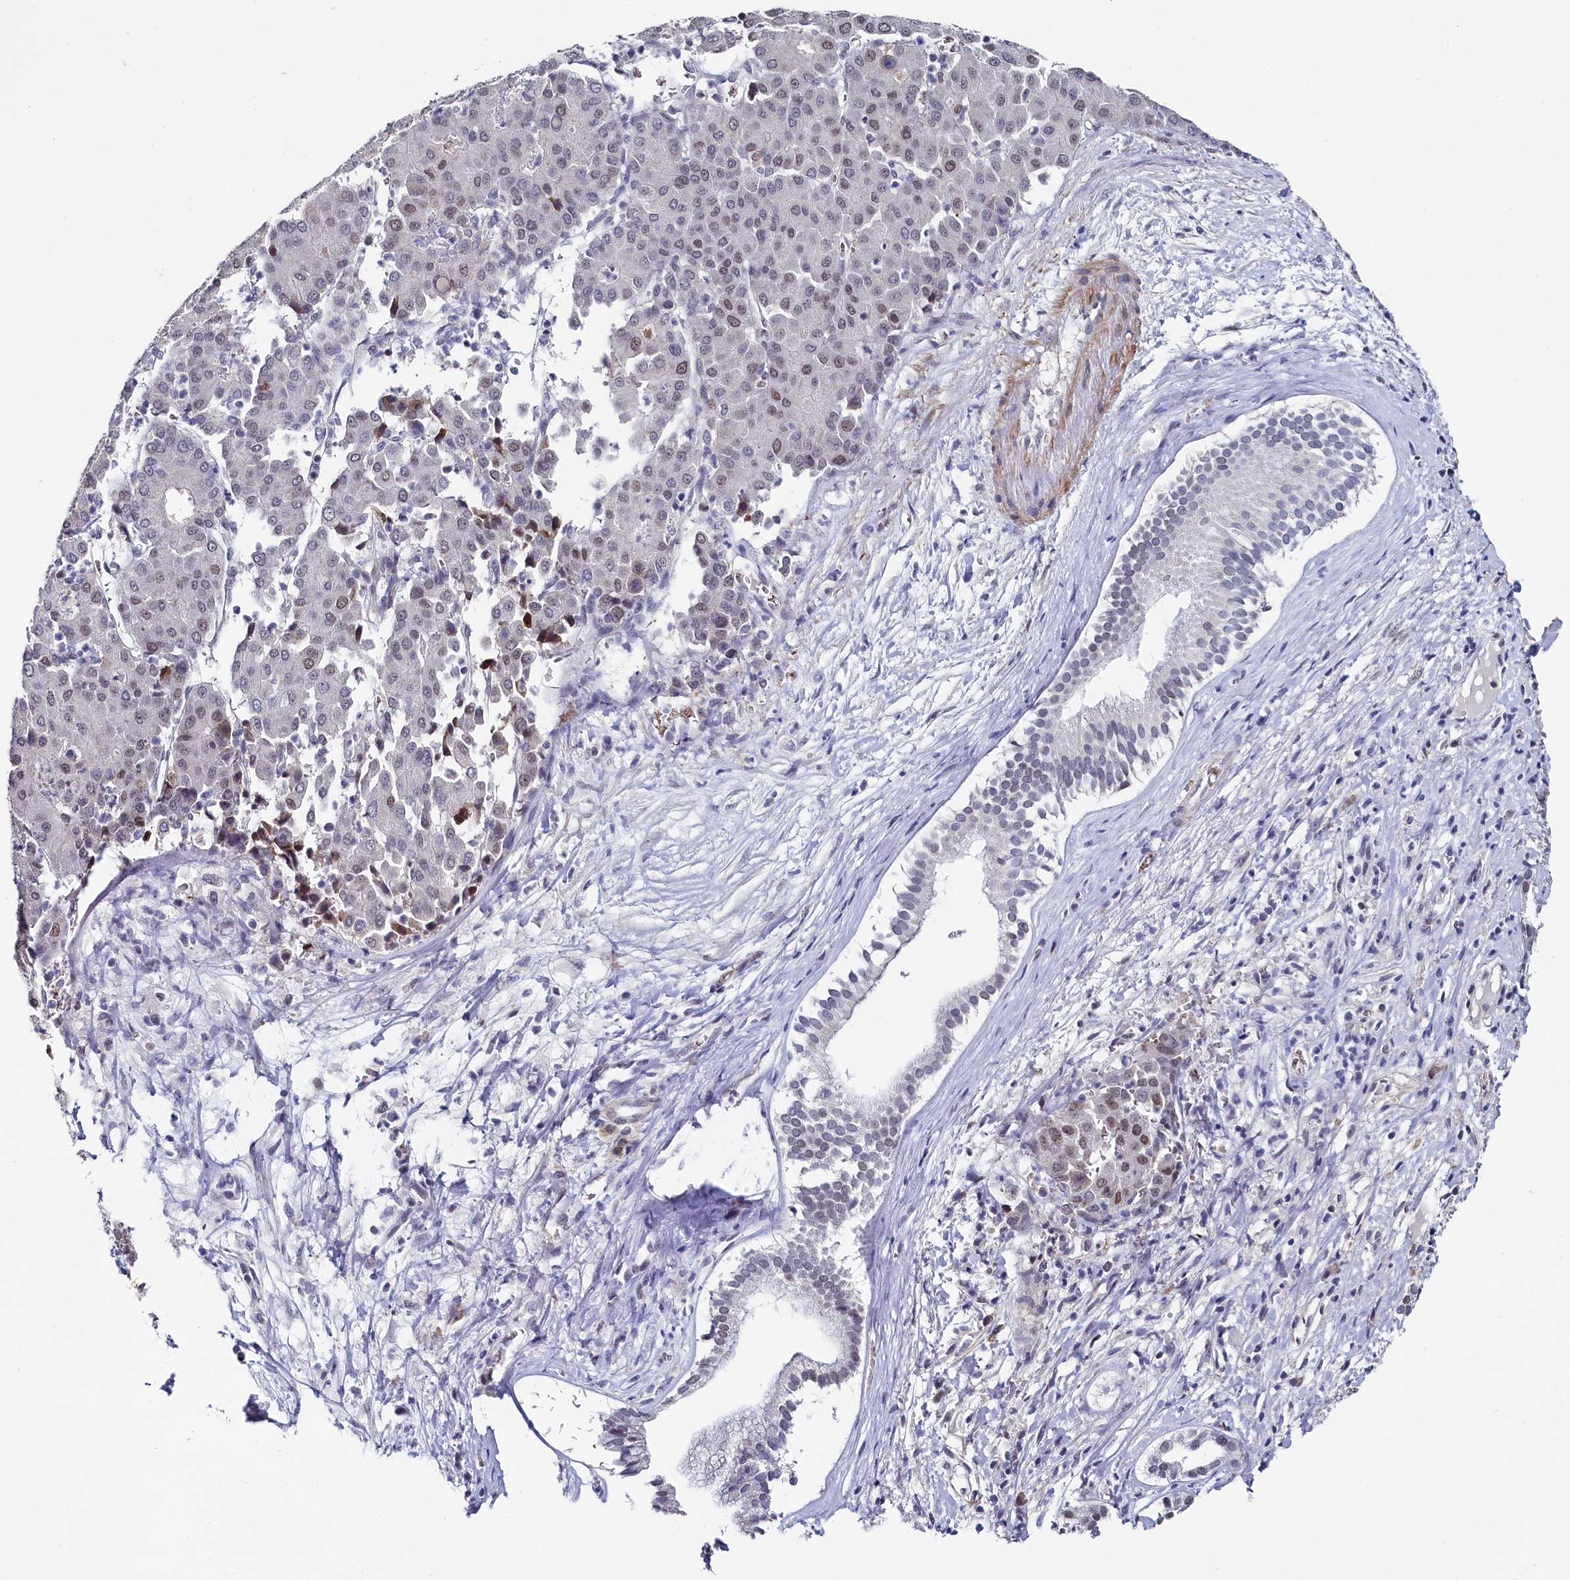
{"staining": {"intensity": "weak", "quantity": "<25%", "location": "nuclear"}, "tissue": "liver cancer", "cell_type": "Tumor cells", "image_type": "cancer", "snomed": [{"axis": "morphology", "description": "Carcinoma, Hepatocellular, NOS"}, {"axis": "topography", "description": "Liver"}], "caption": "Tumor cells are negative for brown protein staining in liver hepatocellular carcinoma.", "gene": "TIGD4", "patient": {"sex": "male", "age": 65}}